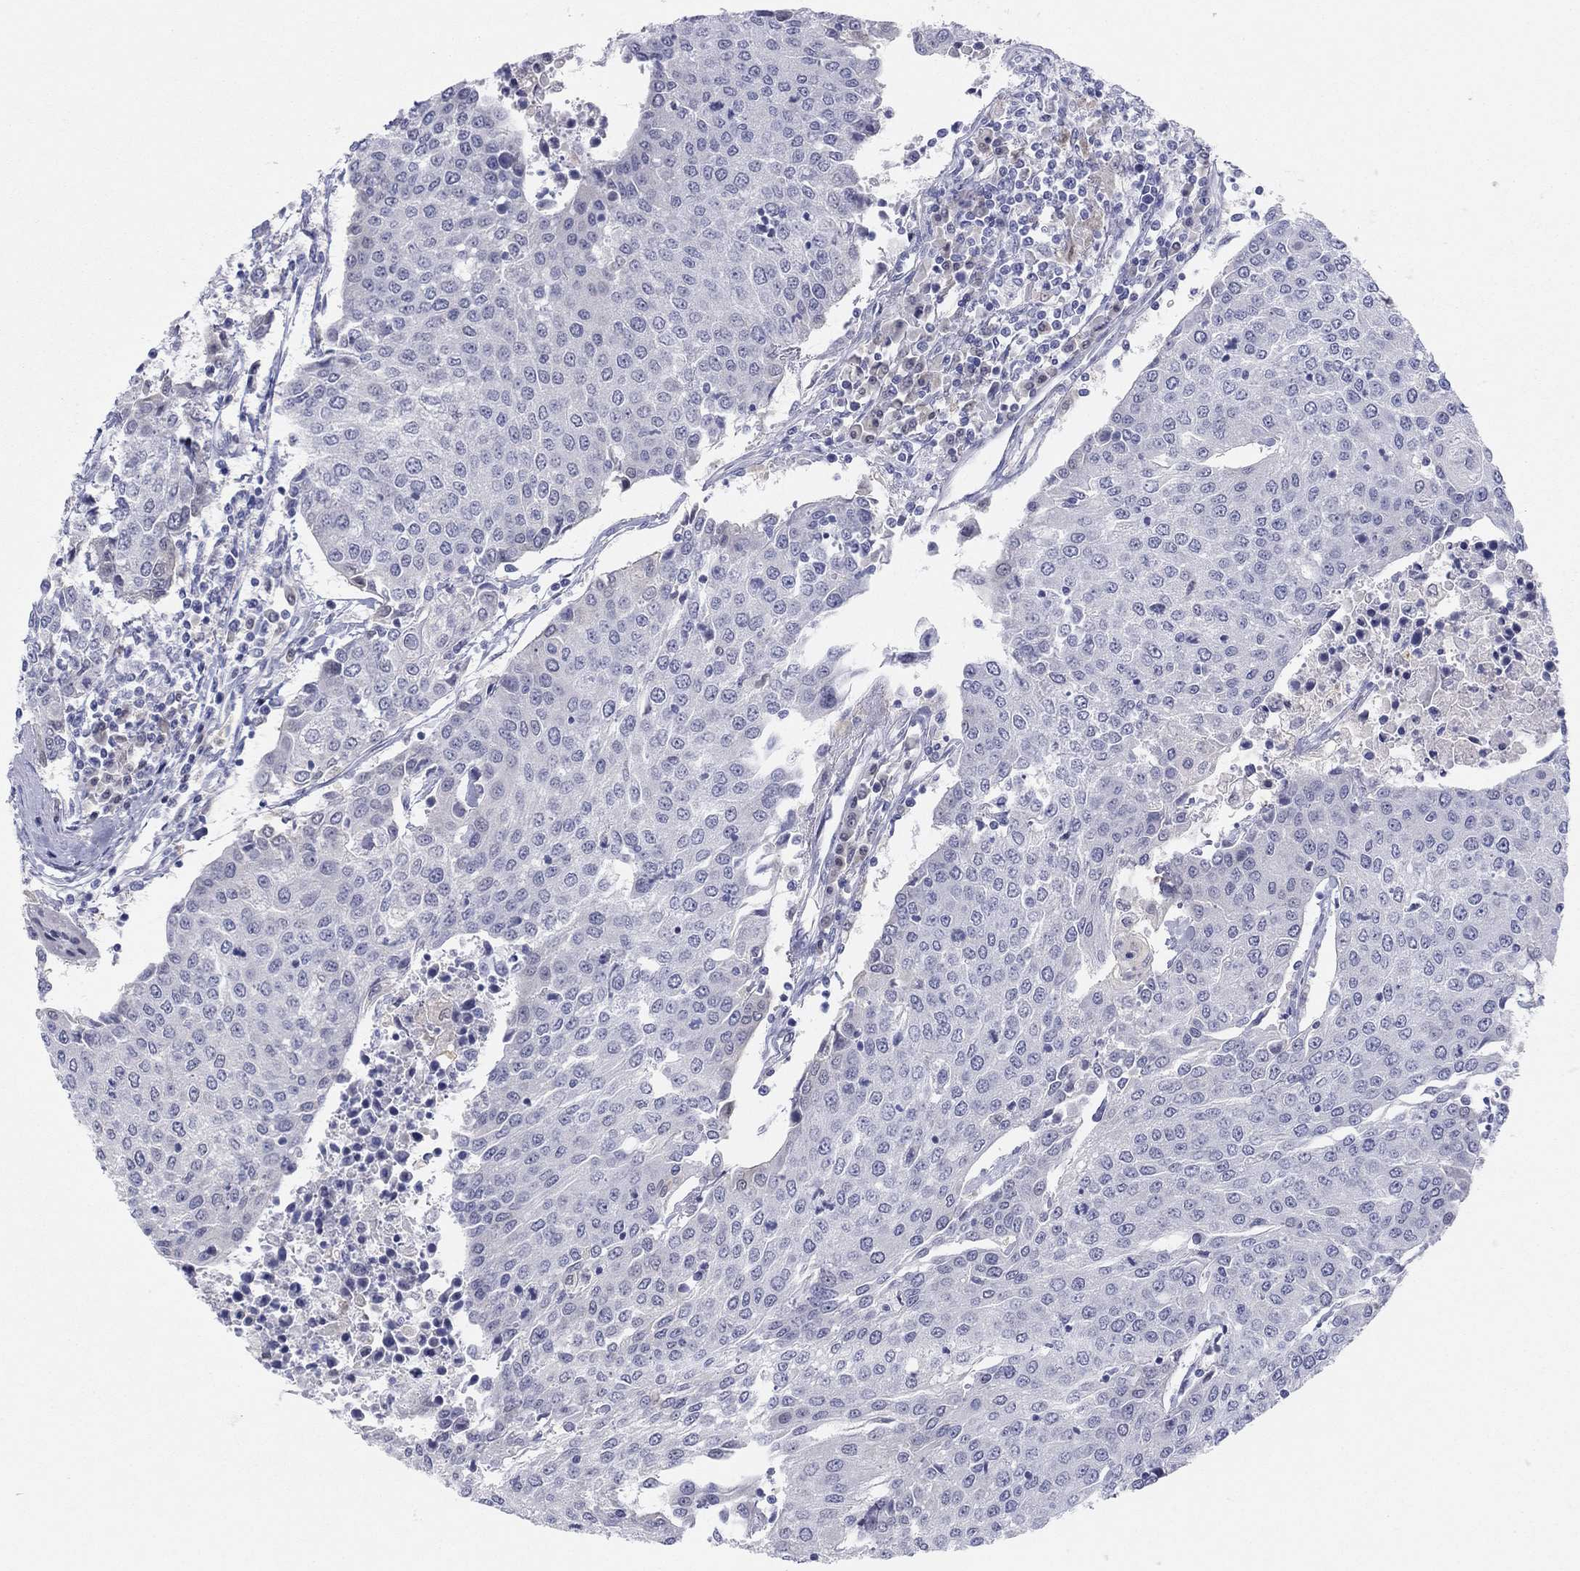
{"staining": {"intensity": "negative", "quantity": "none", "location": "none"}, "tissue": "urothelial cancer", "cell_type": "Tumor cells", "image_type": "cancer", "snomed": [{"axis": "morphology", "description": "Urothelial carcinoma, High grade"}, {"axis": "topography", "description": "Urinary bladder"}], "caption": "IHC of urothelial cancer reveals no expression in tumor cells.", "gene": "PDXK", "patient": {"sex": "female", "age": 85}}